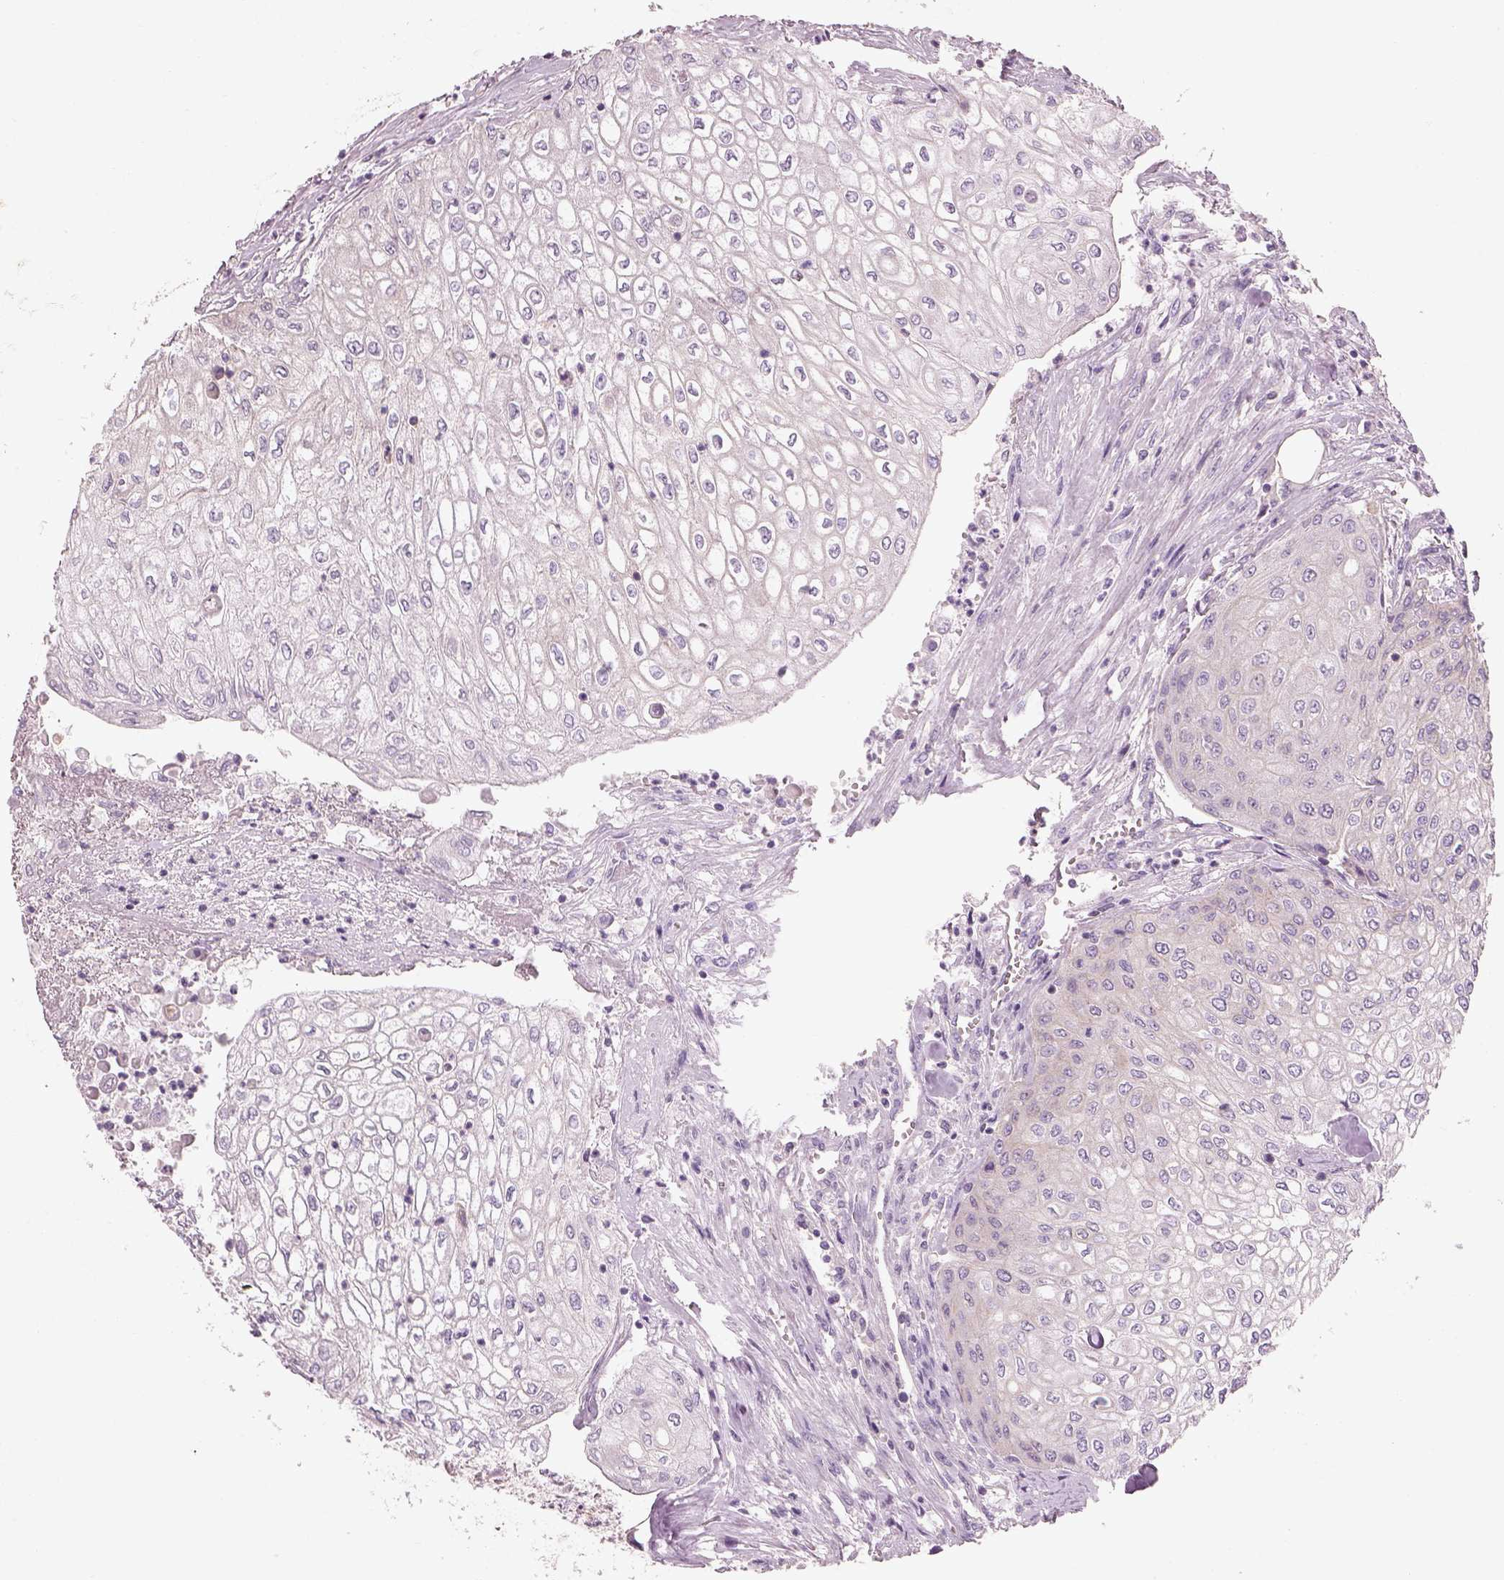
{"staining": {"intensity": "negative", "quantity": "none", "location": "none"}, "tissue": "urothelial cancer", "cell_type": "Tumor cells", "image_type": "cancer", "snomed": [{"axis": "morphology", "description": "Urothelial carcinoma, High grade"}, {"axis": "topography", "description": "Urinary bladder"}], "caption": "The micrograph shows no staining of tumor cells in urothelial cancer.", "gene": "OTUD6A", "patient": {"sex": "male", "age": 62}}